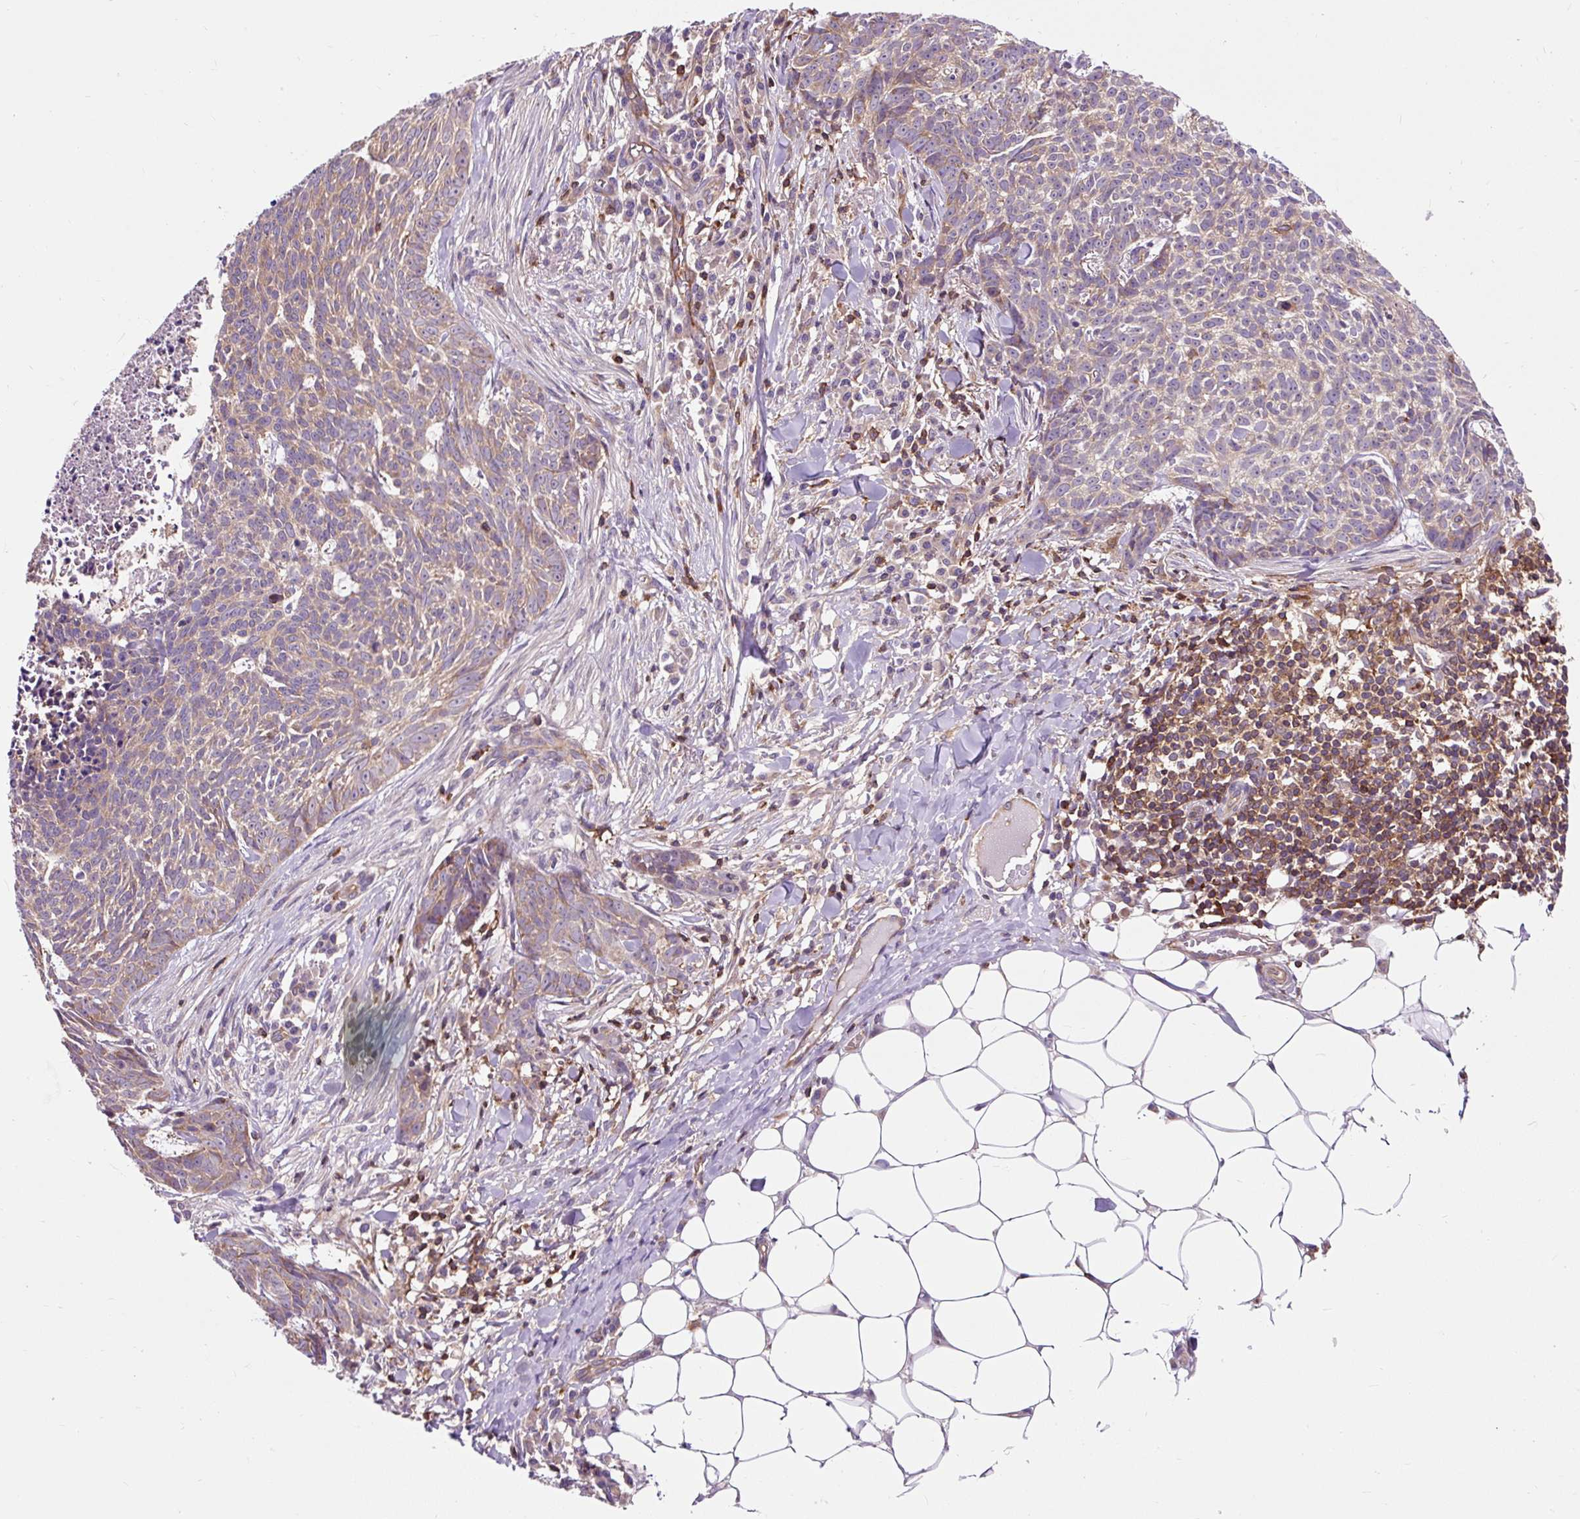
{"staining": {"intensity": "weak", "quantity": ">75%", "location": "cytoplasmic/membranous"}, "tissue": "skin cancer", "cell_type": "Tumor cells", "image_type": "cancer", "snomed": [{"axis": "morphology", "description": "Basal cell carcinoma"}, {"axis": "topography", "description": "Skin"}], "caption": "Brown immunohistochemical staining in human skin cancer demonstrates weak cytoplasmic/membranous expression in about >75% of tumor cells. The staining was performed using DAB to visualize the protein expression in brown, while the nuclei were stained in blue with hematoxylin (Magnification: 20x).", "gene": "CISD3", "patient": {"sex": "female", "age": 93}}